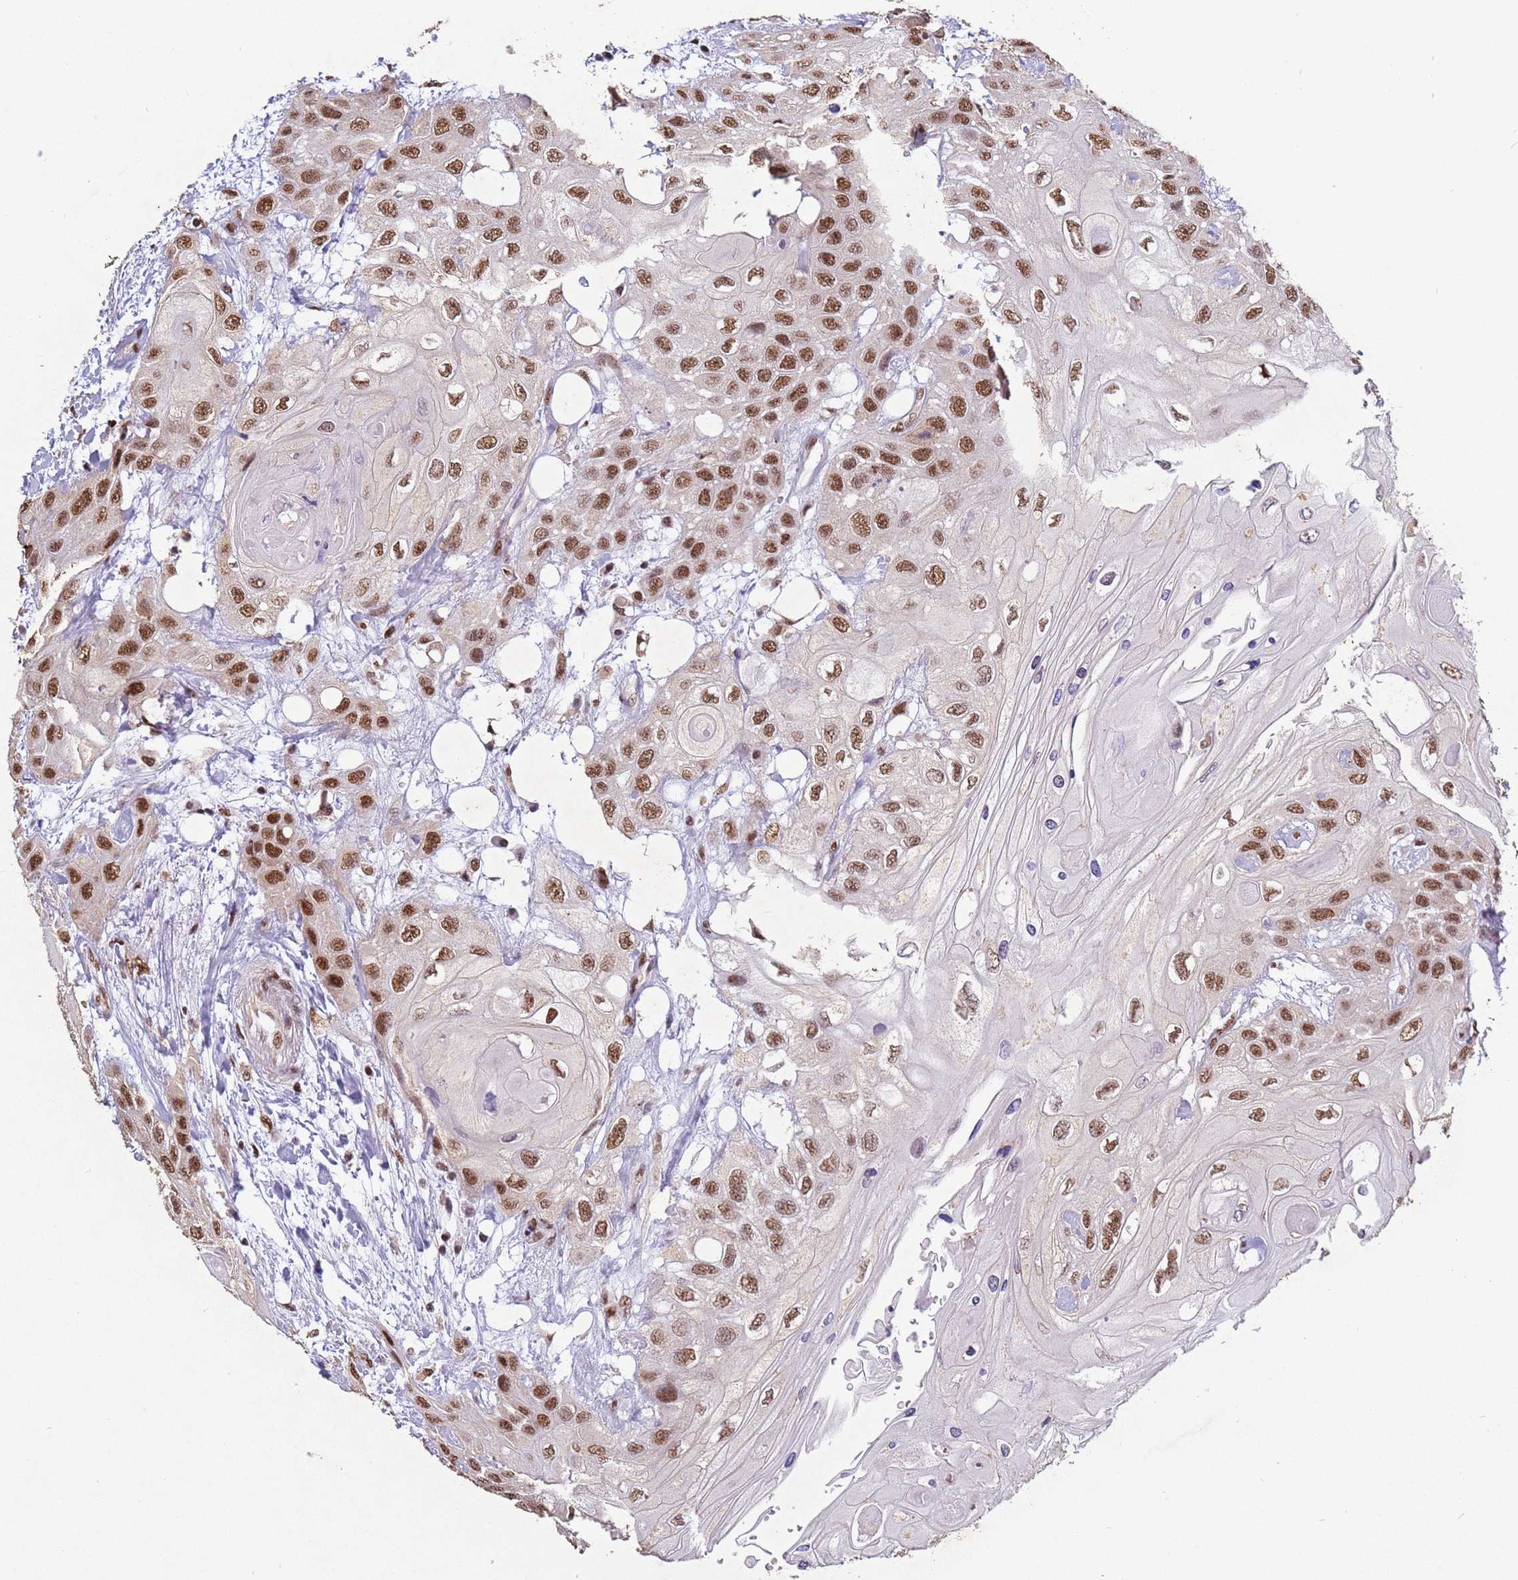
{"staining": {"intensity": "moderate", "quantity": "25%-75%", "location": "nuclear"}, "tissue": "head and neck cancer", "cell_type": "Tumor cells", "image_type": "cancer", "snomed": [{"axis": "morphology", "description": "Squamous cell carcinoma, NOS"}, {"axis": "topography", "description": "Head-Neck"}], "caption": "Brown immunohistochemical staining in human head and neck squamous cell carcinoma shows moderate nuclear staining in about 25%-75% of tumor cells. (IHC, brightfield microscopy, high magnification).", "gene": "ESF1", "patient": {"sex": "female", "age": 43}}